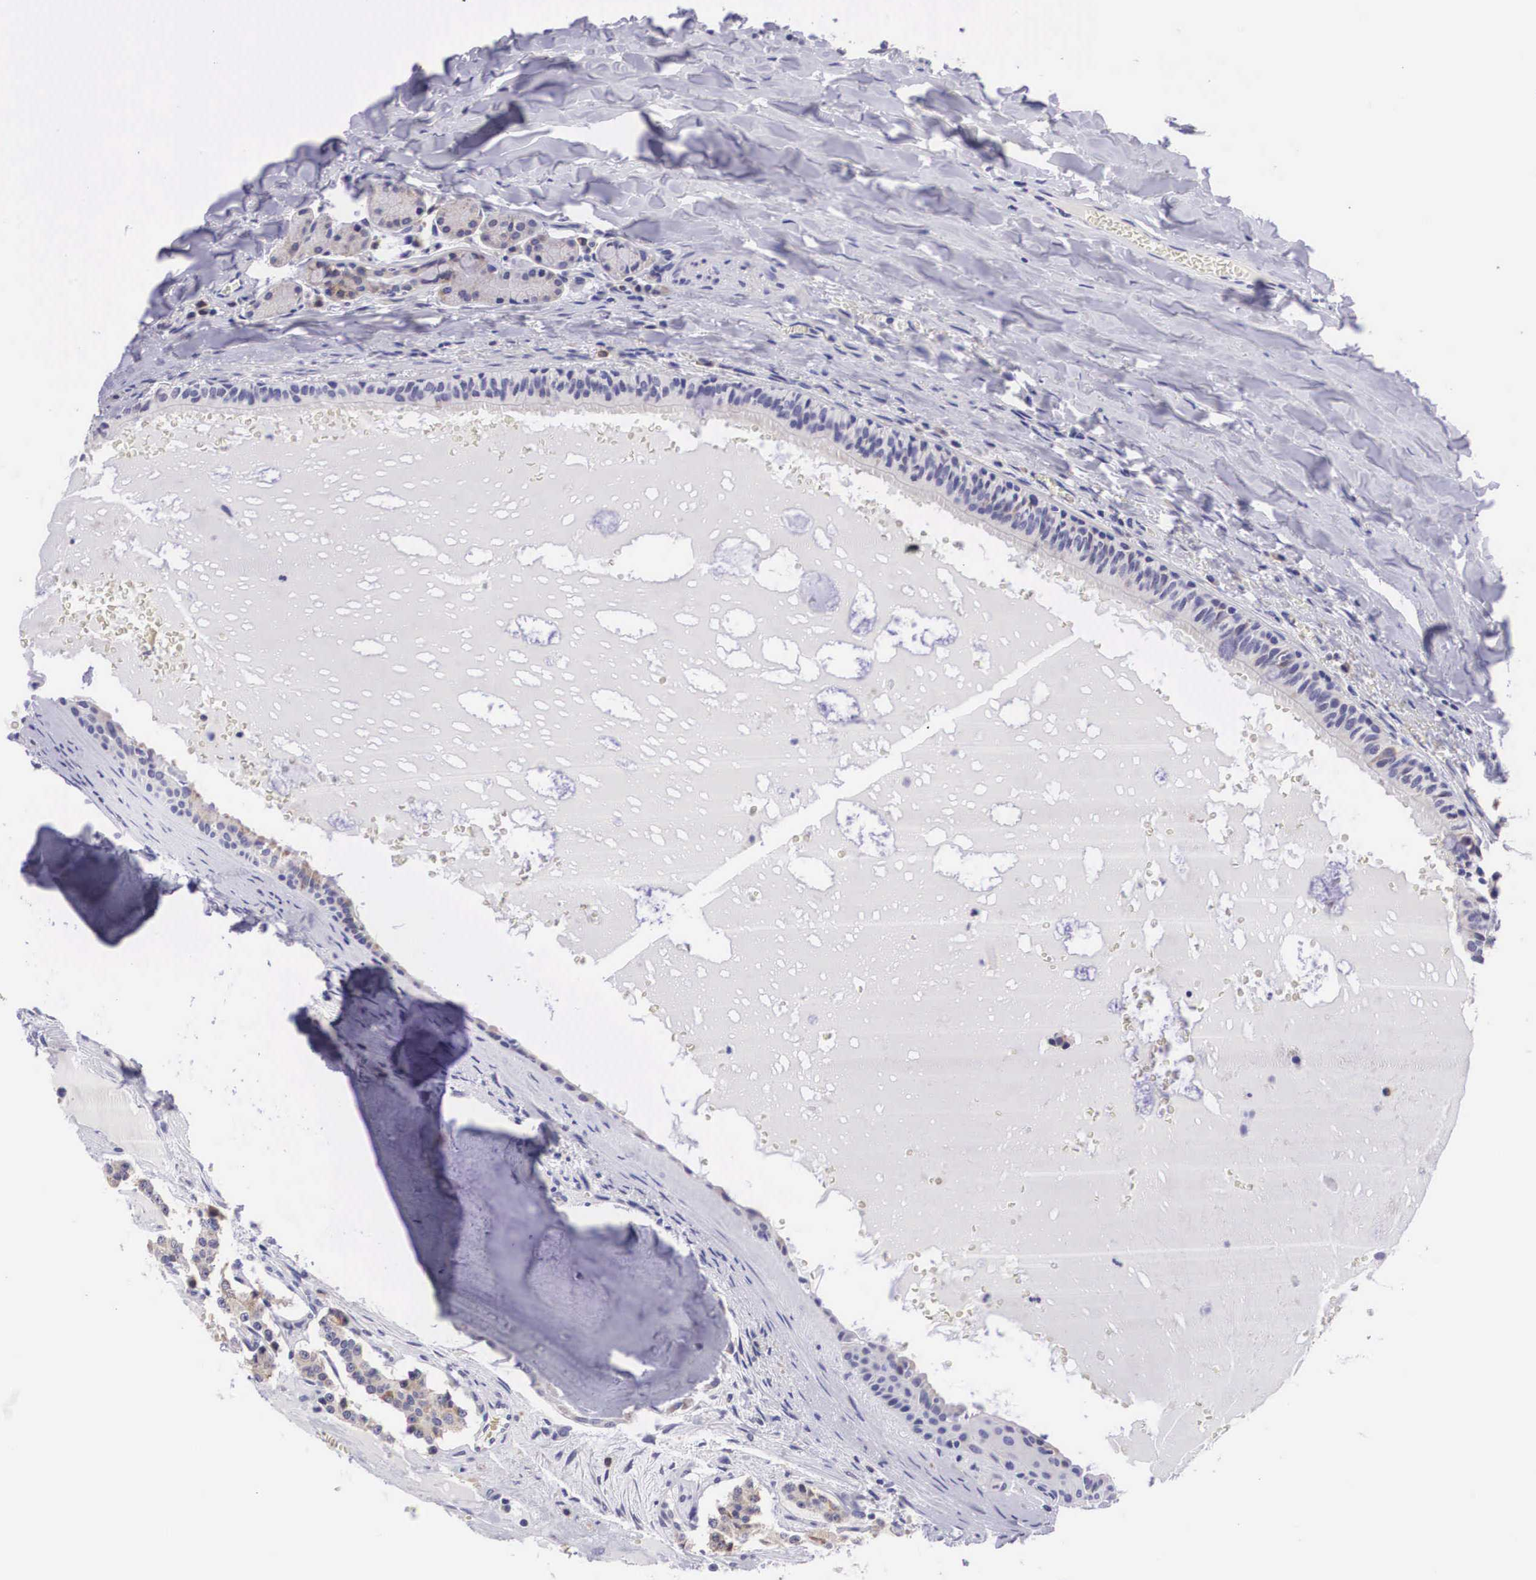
{"staining": {"intensity": "weak", "quantity": "<25%", "location": "cytoplasmic/membranous"}, "tissue": "carcinoid", "cell_type": "Tumor cells", "image_type": "cancer", "snomed": [{"axis": "morphology", "description": "Carcinoid, malignant, NOS"}, {"axis": "topography", "description": "Bronchus"}], "caption": "Photomicrograph shows no significant protein positivity in tumor cells of carcinoid.", "gene": "ARG2", "patient": {"sex": "male", "age": 55}}